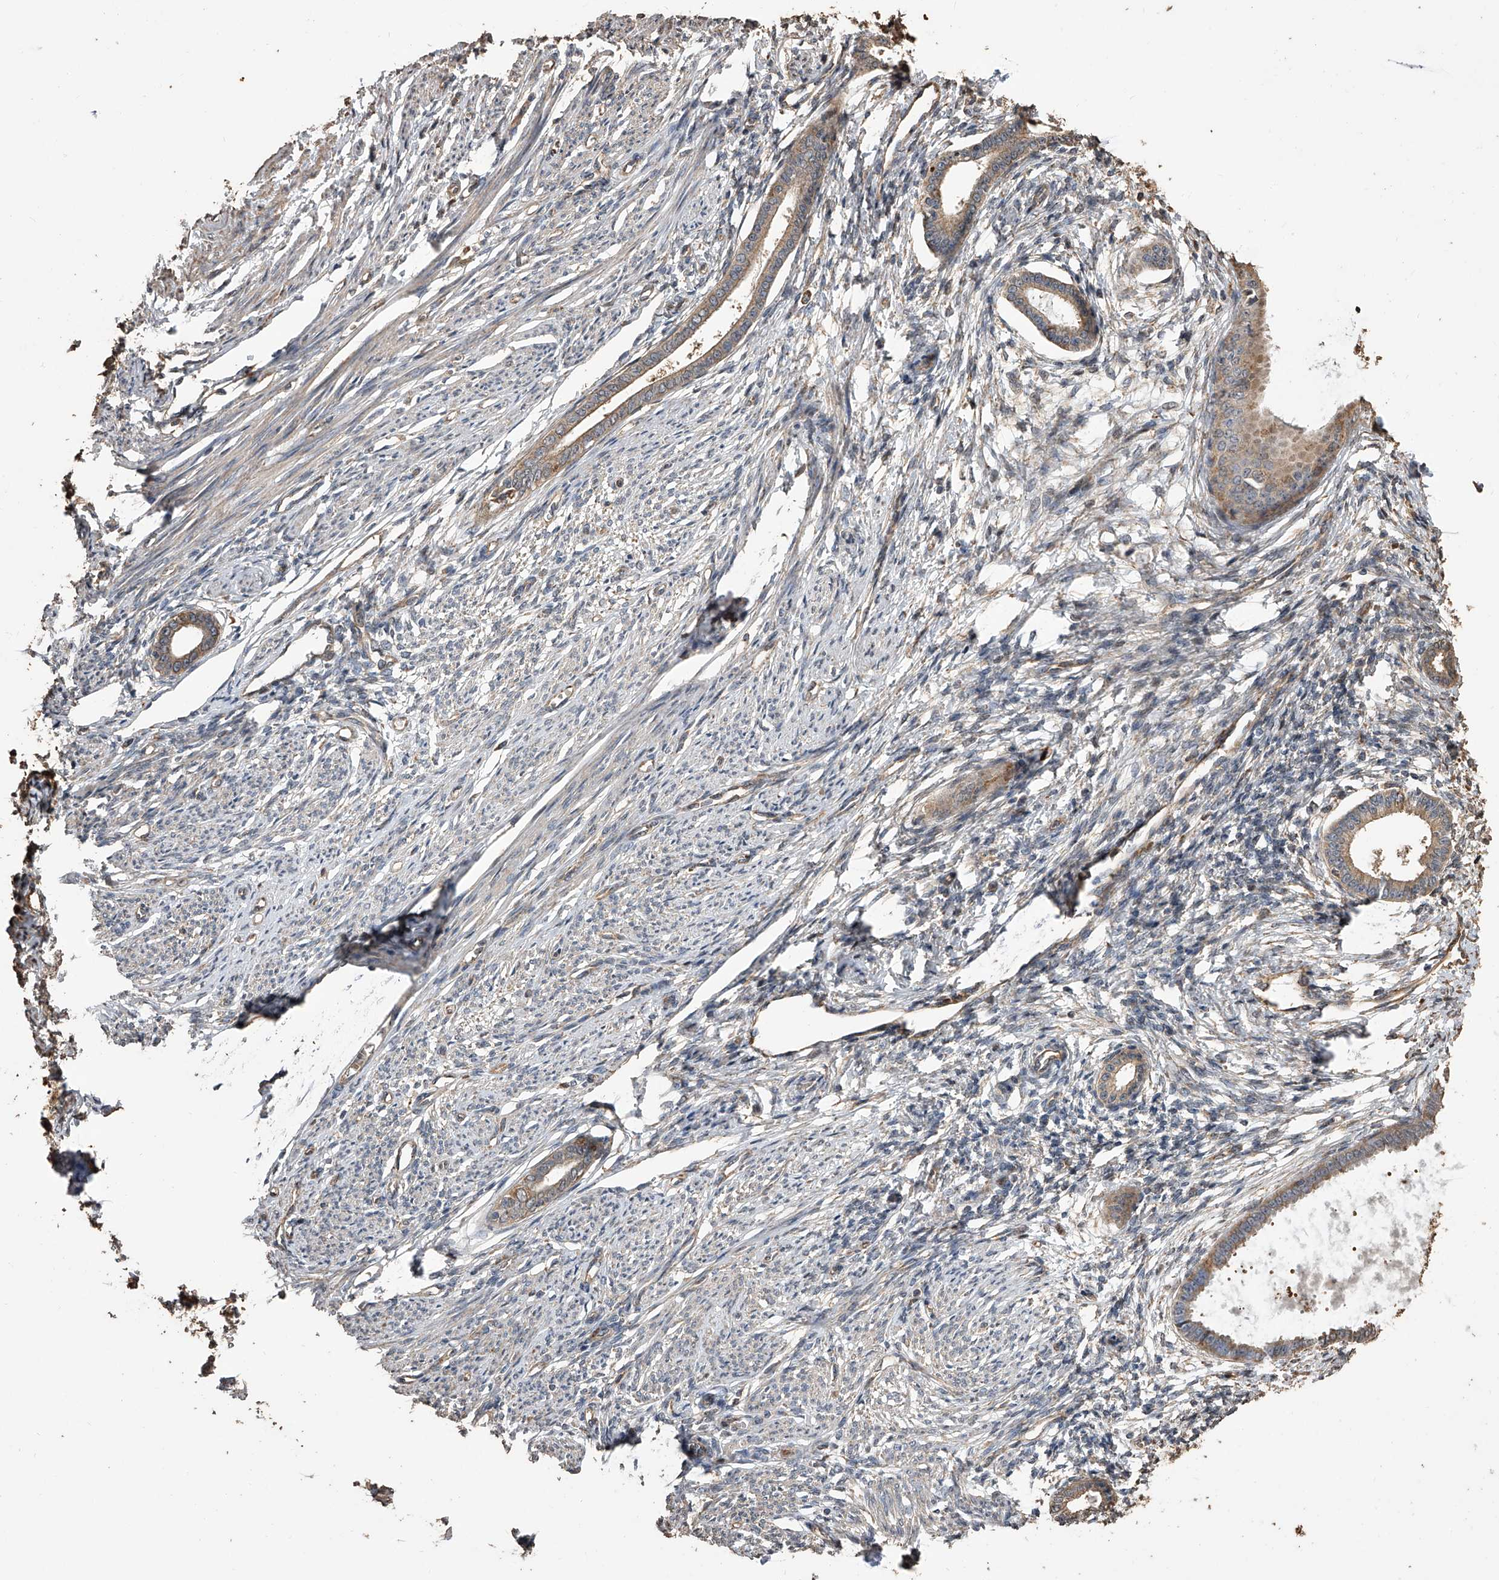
{"staining": {"intensity": "negative", "quantity": "none", "location": "none"}, "tissue": "endometrium", "cell_type": "Cells in endometrial stroma", "image_type": "normal", "snomed": [{"axis": "morphology", "description": "Normal tissue, NOS"}, {"axis": "topography", "description": "Endometrium"}], "caption": "This is an immunohistochemistry (IHC) histopathology image of benign endometrium. There is no staining in cells in endometrial stroma.", "gene": "LTV1", "patient": {"sex": "female", "age": 56}}